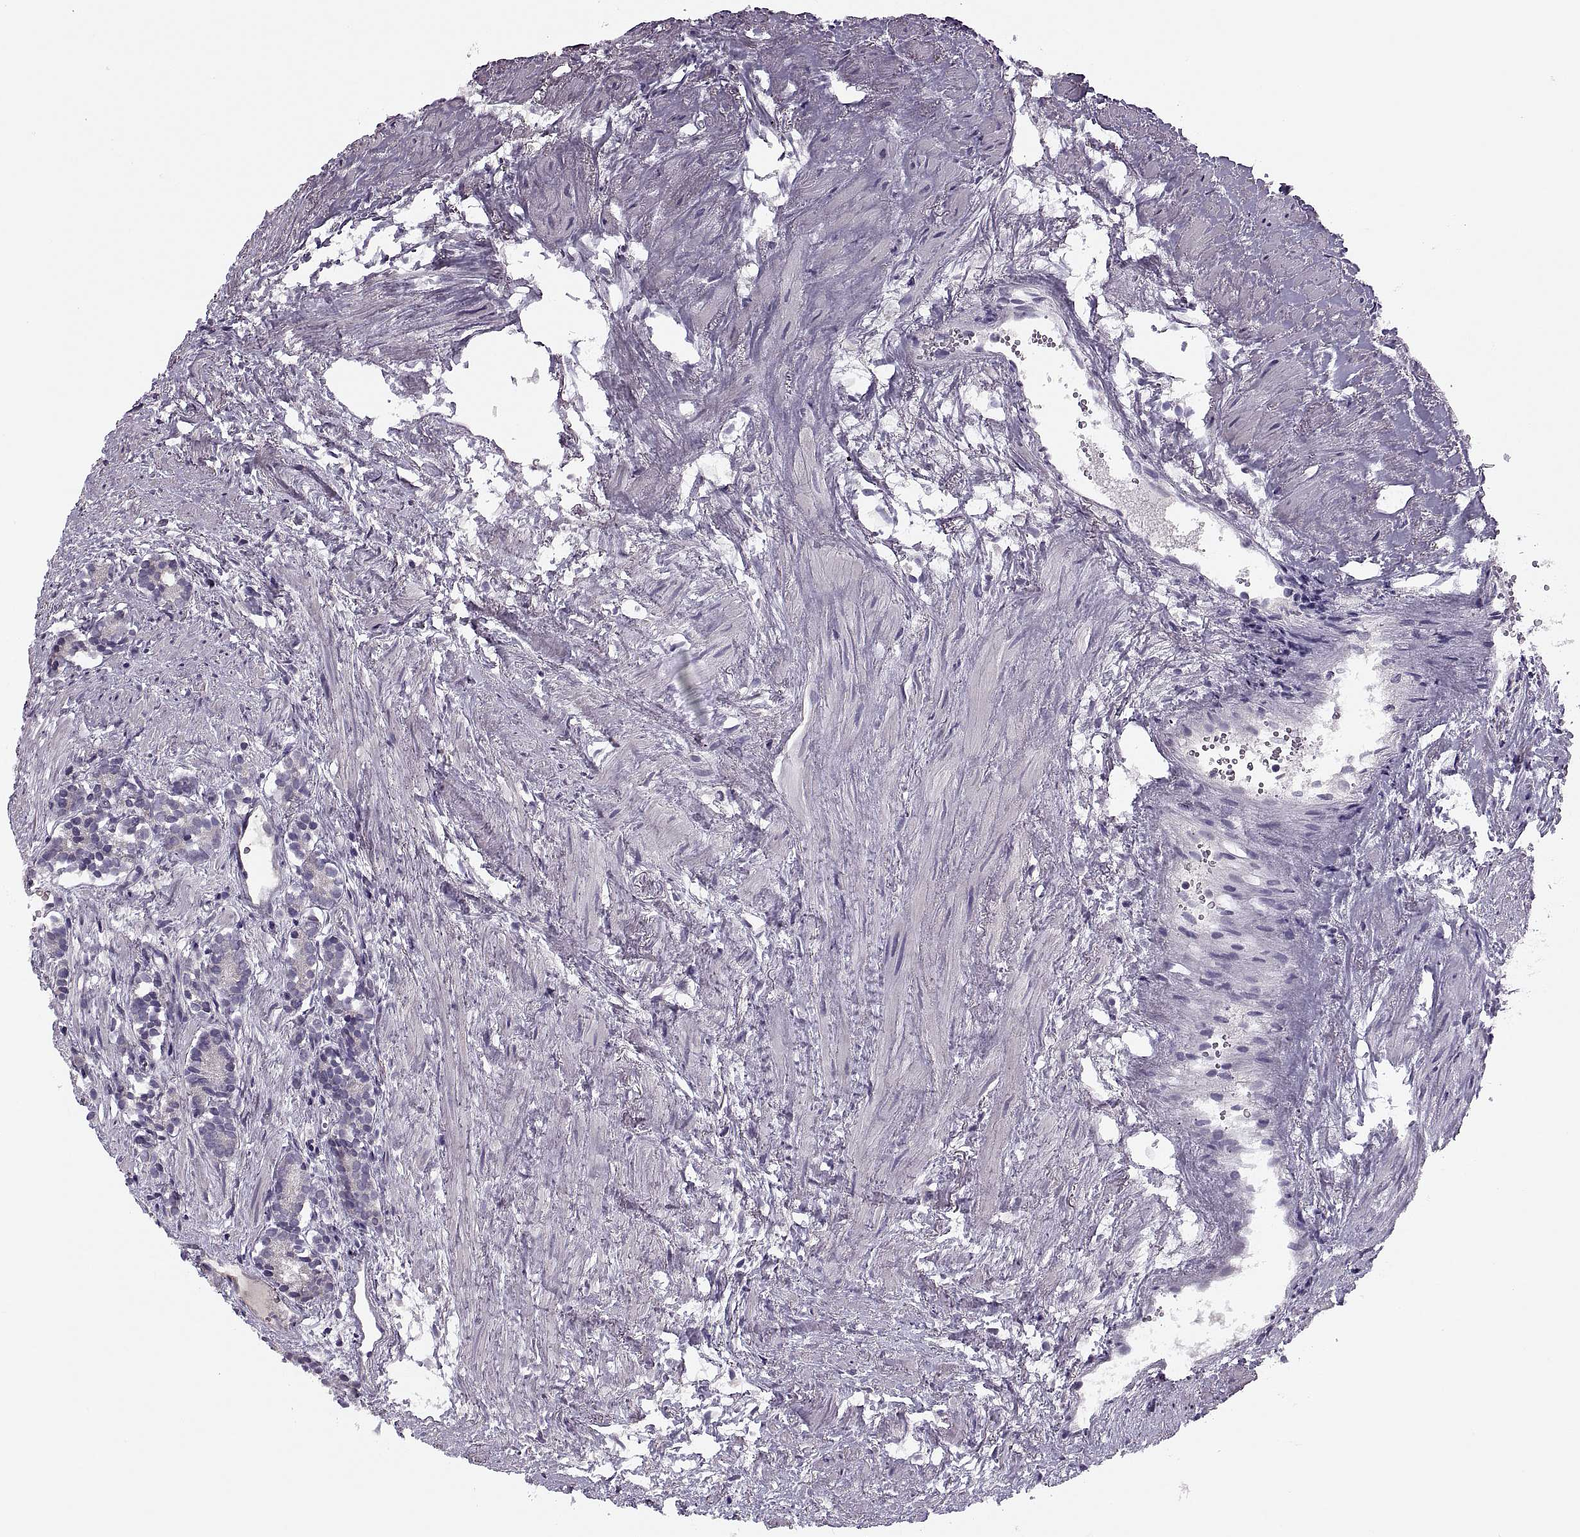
{"staining": {"intensity": "negative", "quantity": "none", "location": "none"}, "tissue": "prostate cancer", "cell_type": "Tumor cells", "image_type": "cancer", "snomed": [{"axis": "morphology", "description": "Adenocarcinoma, High grade"}, {"axis": "topography", "description": "Prostate"}], "caption": "High-grade adenocarcinoma (prostate) stained for a protein using immunohistochemistry (IHC) displays no staining tumor cells.", "gene": "PRSS54", "patient": {"sex": "male", "age": 84}}